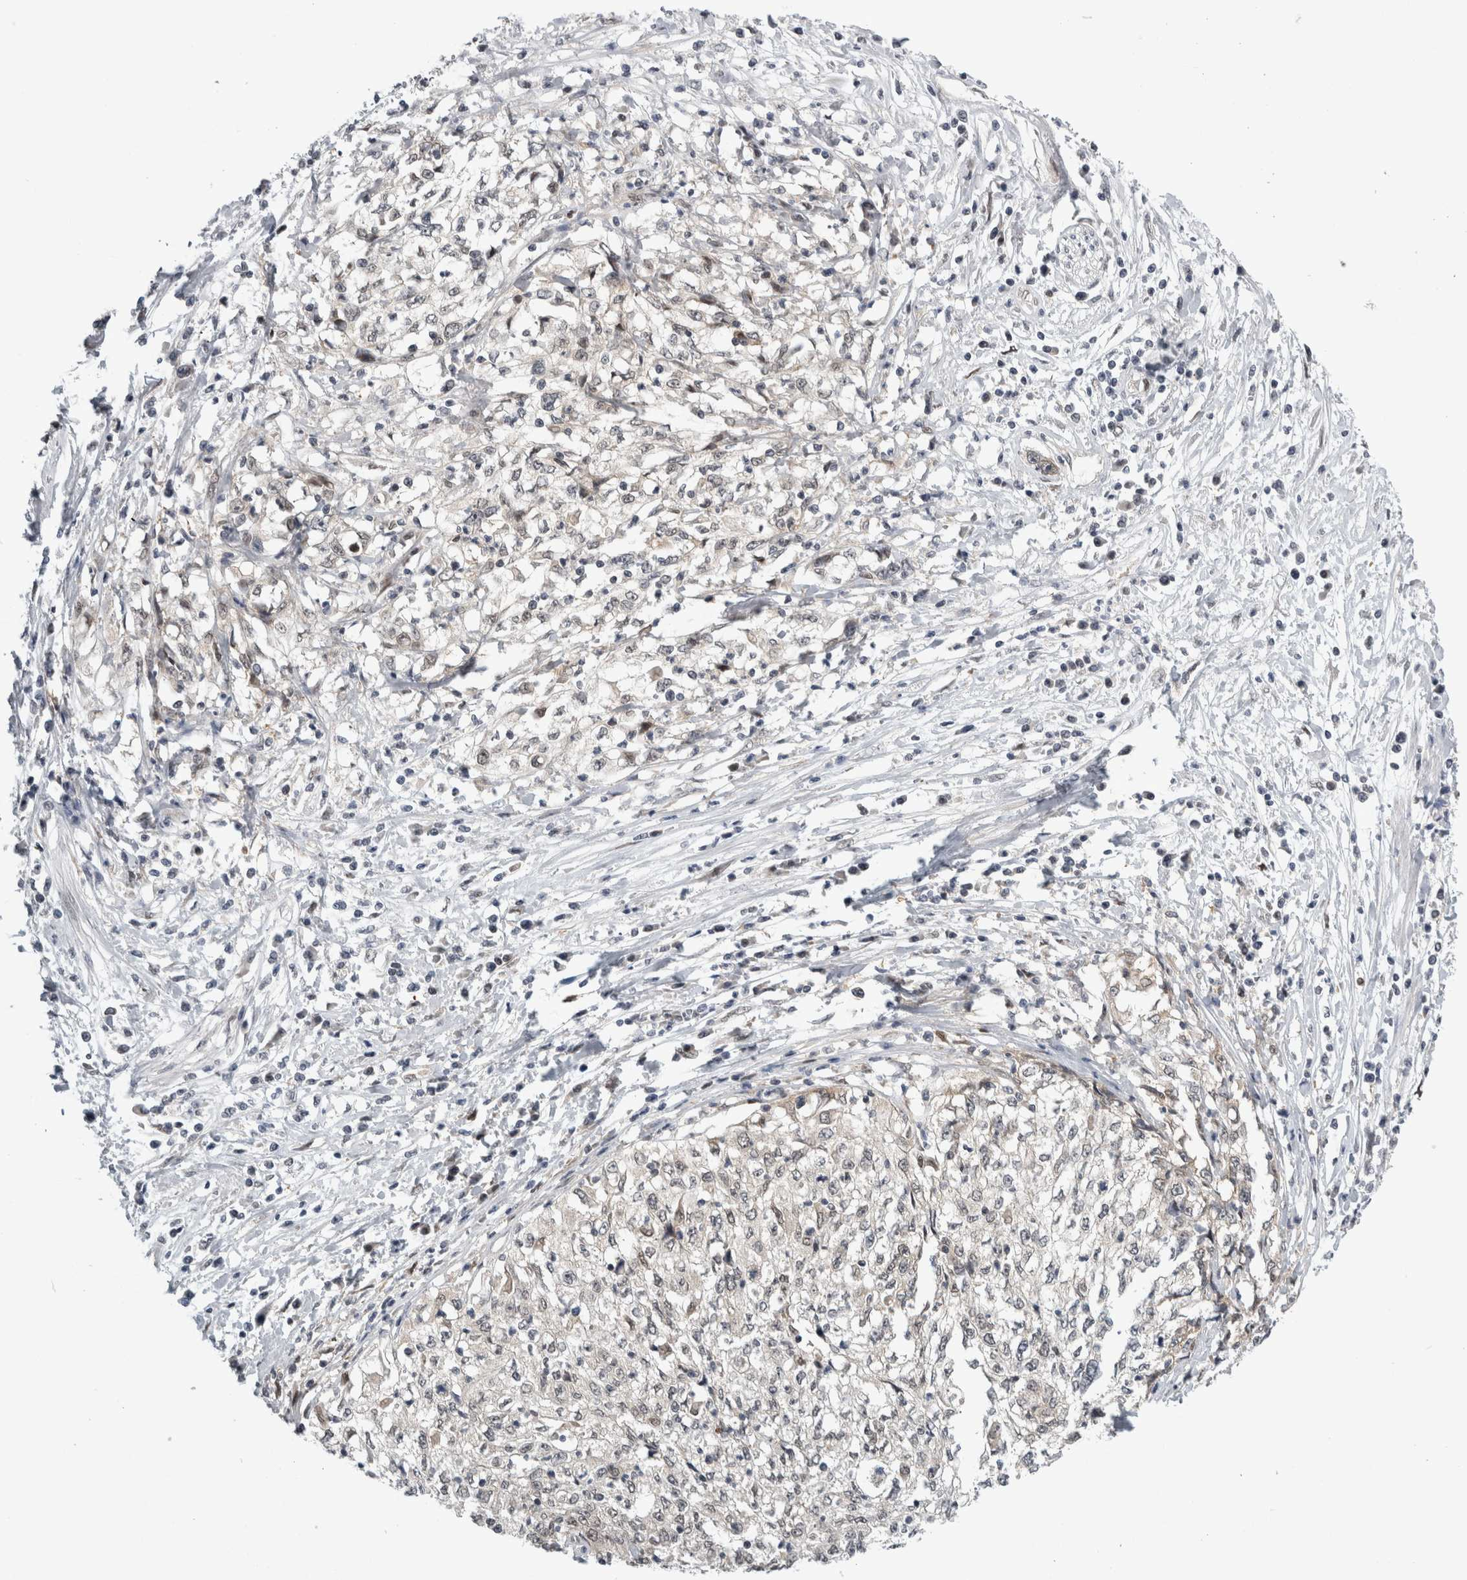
{"staining": {"intensity": "negative", "quantity": "none", "location": "none"}, "tissue": "cervical cancer", "cell_type": "Tumor cells", "image_type": "cancer", "snomed": [{"axis": "morphology", "description": "Squamous cell carcinoma, NOS"}, {"axis": "topography", "description": "Cervix"}], "caption": "An immunohistochemistry (IHC) micrograph of squamous cell carcinoma (cervical) is shown. There is no staining in tumor cells of squamous cell carcinoma (cervical).", "gene": "PSMB2", "patient": {"sex": "female", "age": 57}}